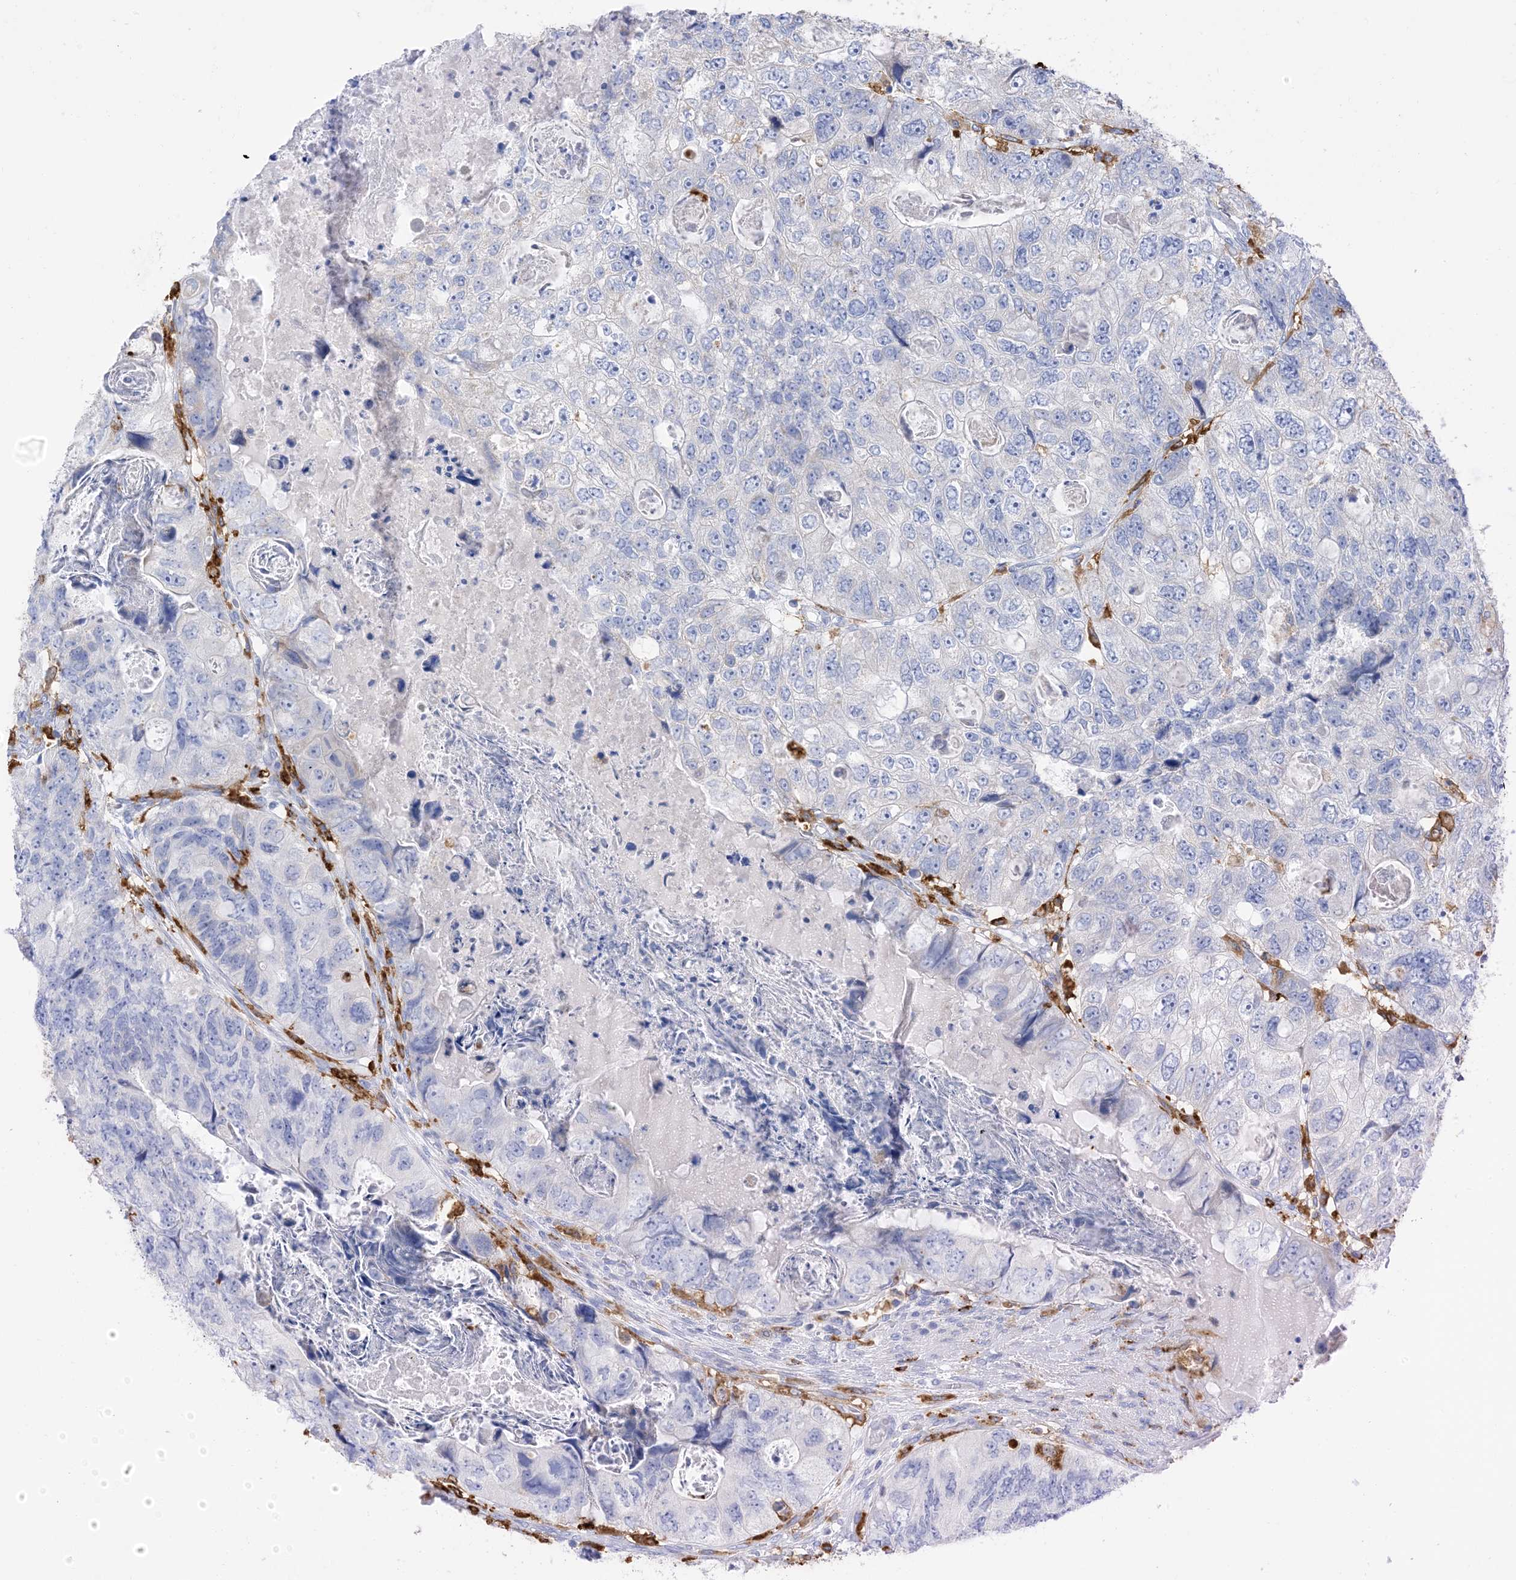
{"staining": {"intensity": "negative", "quantity": "none", "location": "none"}, "tissue": "colorectal cancer", "cell_type": "Tumor cells", "image_type": "cancer", "snomed": [{"axis": "morphology", "description": "Adenocarcinoma, NOS"}, {"axis": "topography", "description": "Rectum"}], "caption": "Tumor cells are negative for protein expression in human colorectal cancer (adenocarcinoma).", "gene": "DPH3", "patient": {"sex": "male", "age": 59}}